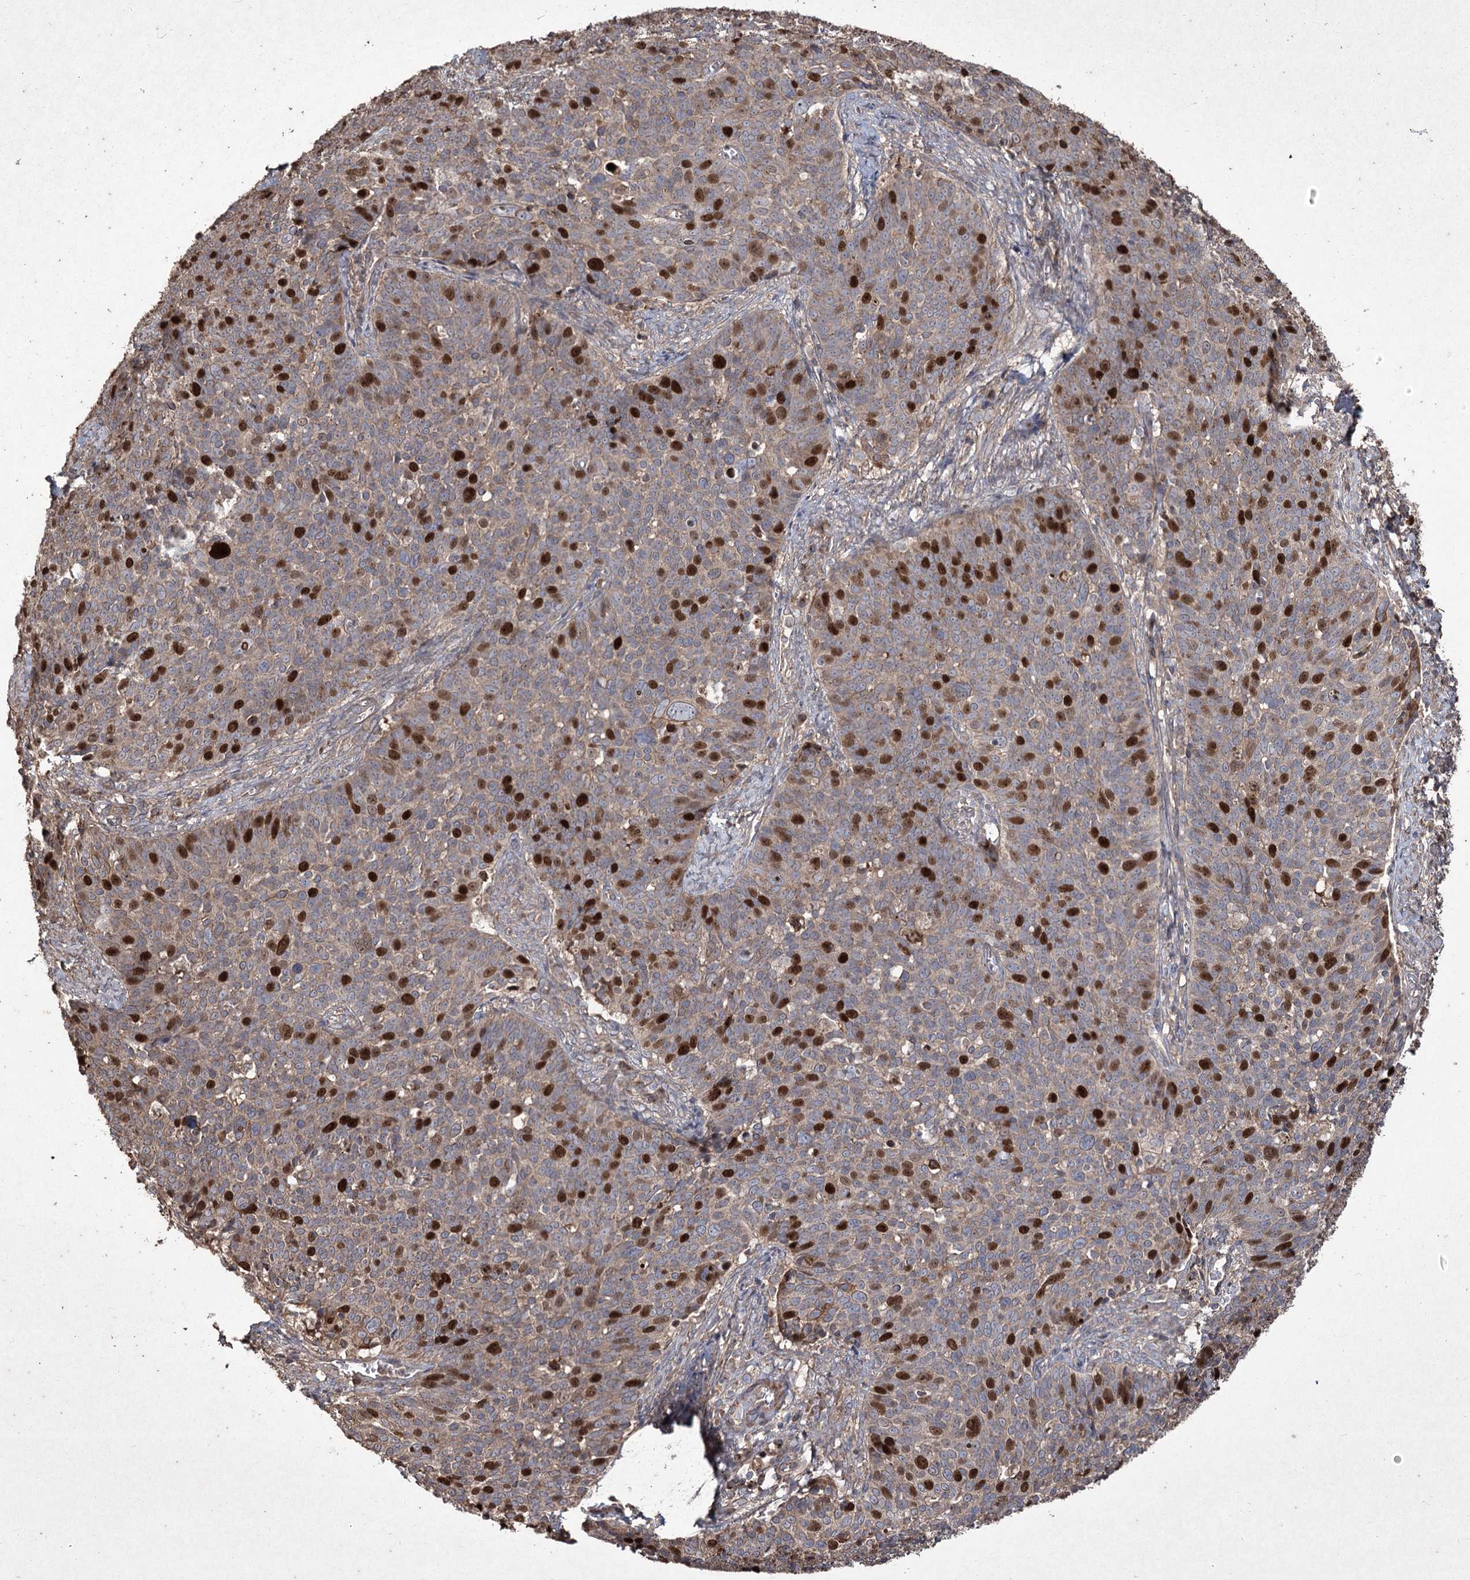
{"staining": {"intensity": "strong", "quantity": "25%-75%", "location": "nuclear"}, "tissue": "cervical cancer", "cell_type": "Tumor cells", "image_type": "cancer", "snomed": [{"axis": "morphology", "description": "Squamous cell carcinoma, NOS"}, {"axis": "topography", "description": "Cervix"}], "caption": "Cervical cancer stained with a brown dye reveals strong nuclear positive staining in about 25%-75% of tumor cells.", "gene": "PRC1", "patient": {"sex": "female", "age": 39}}